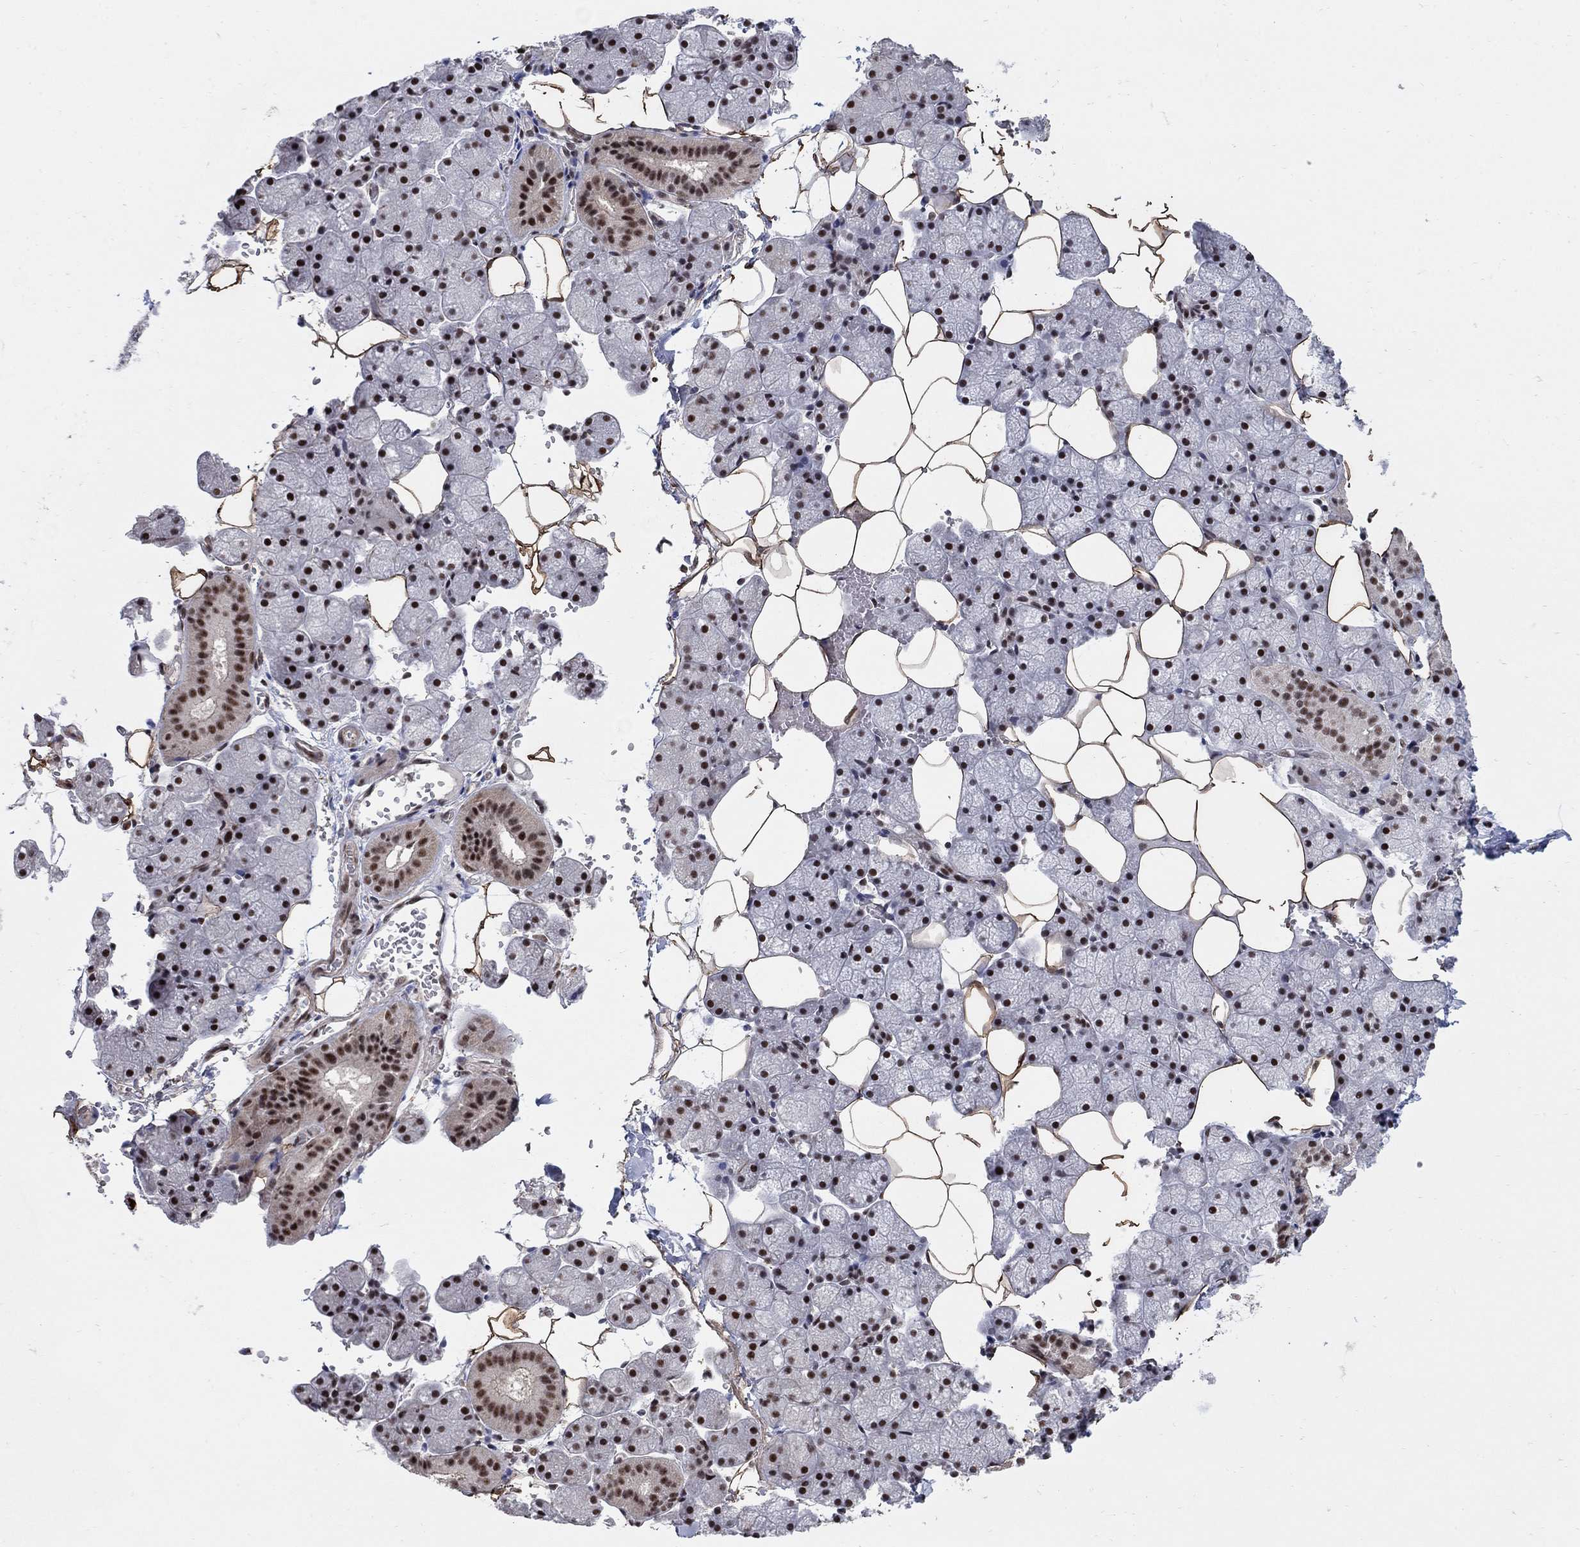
{"staining": {"intensity": "moderate", "quantity": ">75%", "location": "nuclear"}, "tissue": "salivary gland", "cell_type": "Glandular cells", "image_type": "normal", "snomed": [{"axis": "morphology", "description": "Normal tissue, NOS"}, {"axis": "topography", "description": "Salivary gland"}], "caption": "An image of human salivary gland stained for a protein demonstrates moderate nuclear brown staining in glandular cells.", "gene": "PNISR", "patient": {"sex": "male", "age": 38}}